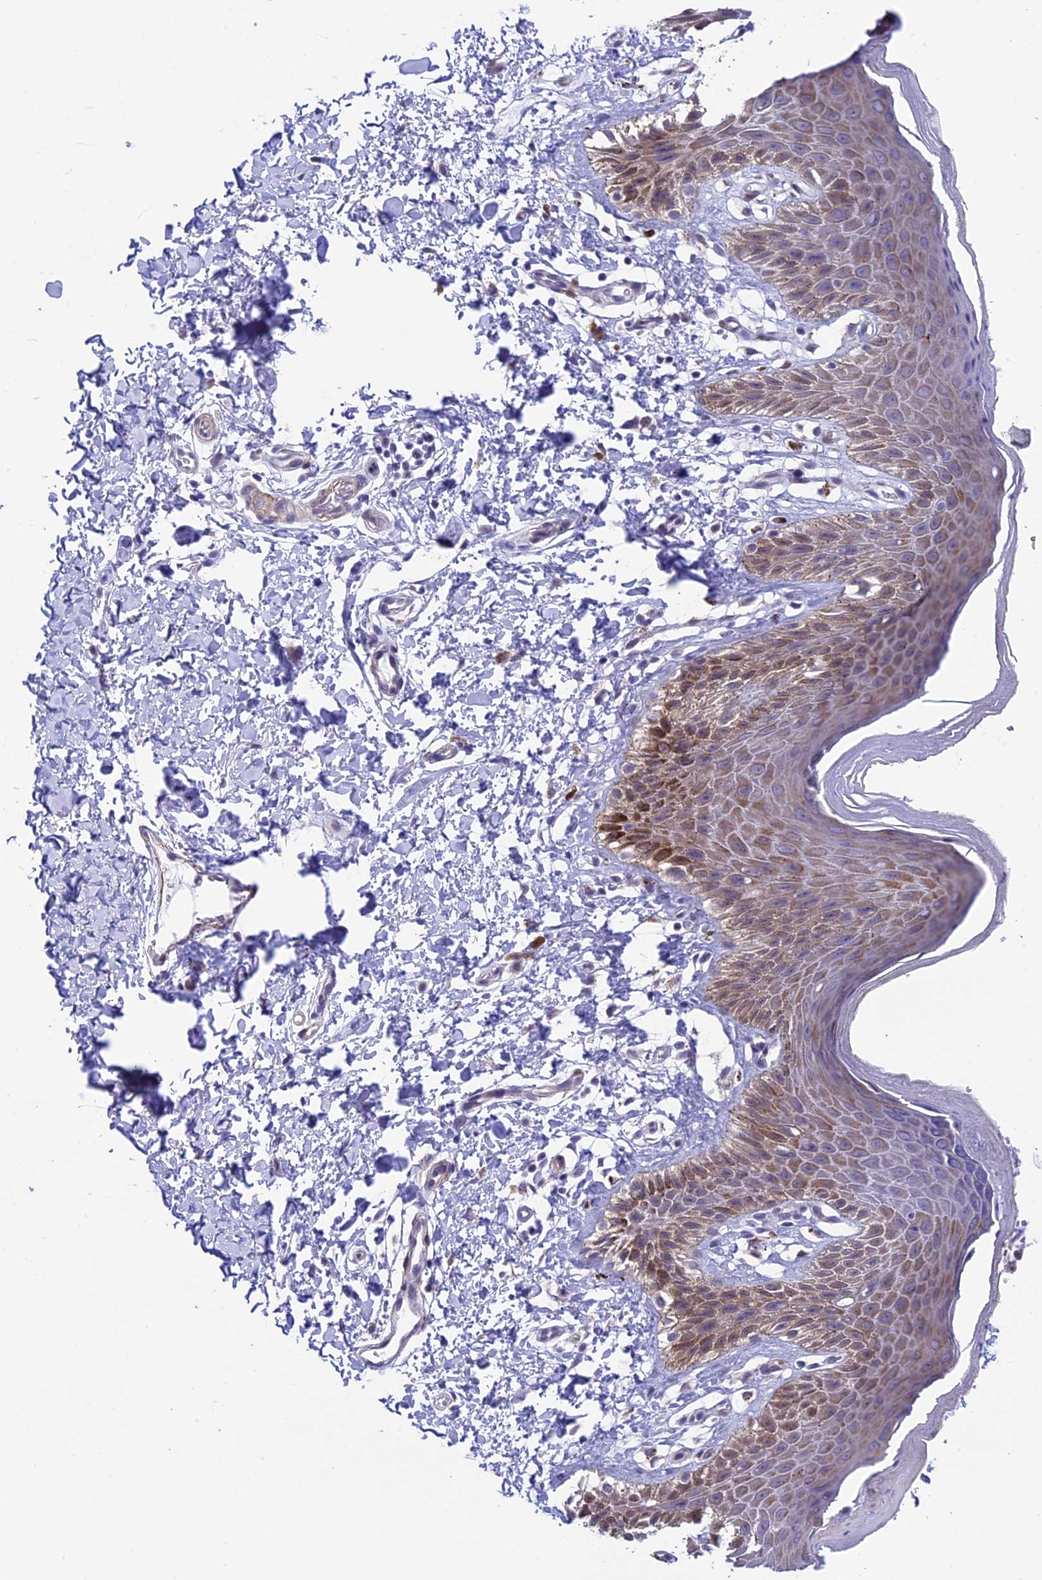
{"staining": {"intensity": "moderate", "quantity": "<25%", "location": "cytoplasmic/membranous"}, "tissue": "skin", "cell_type": "Epidermal cells", "image_type": "normal", "snomed": [{"axis": "morphology", "description": "Normal tissue, NOS"}, {"axis": "topography", "description": "Anal"}], "caption": "Protein expression analysis of normal skin exhibits moderate cytoplasmic/membranous staining in approximately <25% of epidermal cells. (Stains: DAB in brown, nuclei in blue, Microscopy: brightfield microscopy at high magnification).", "gene": "IGSF6", "patient": {"sex": "male", "age": 44}}